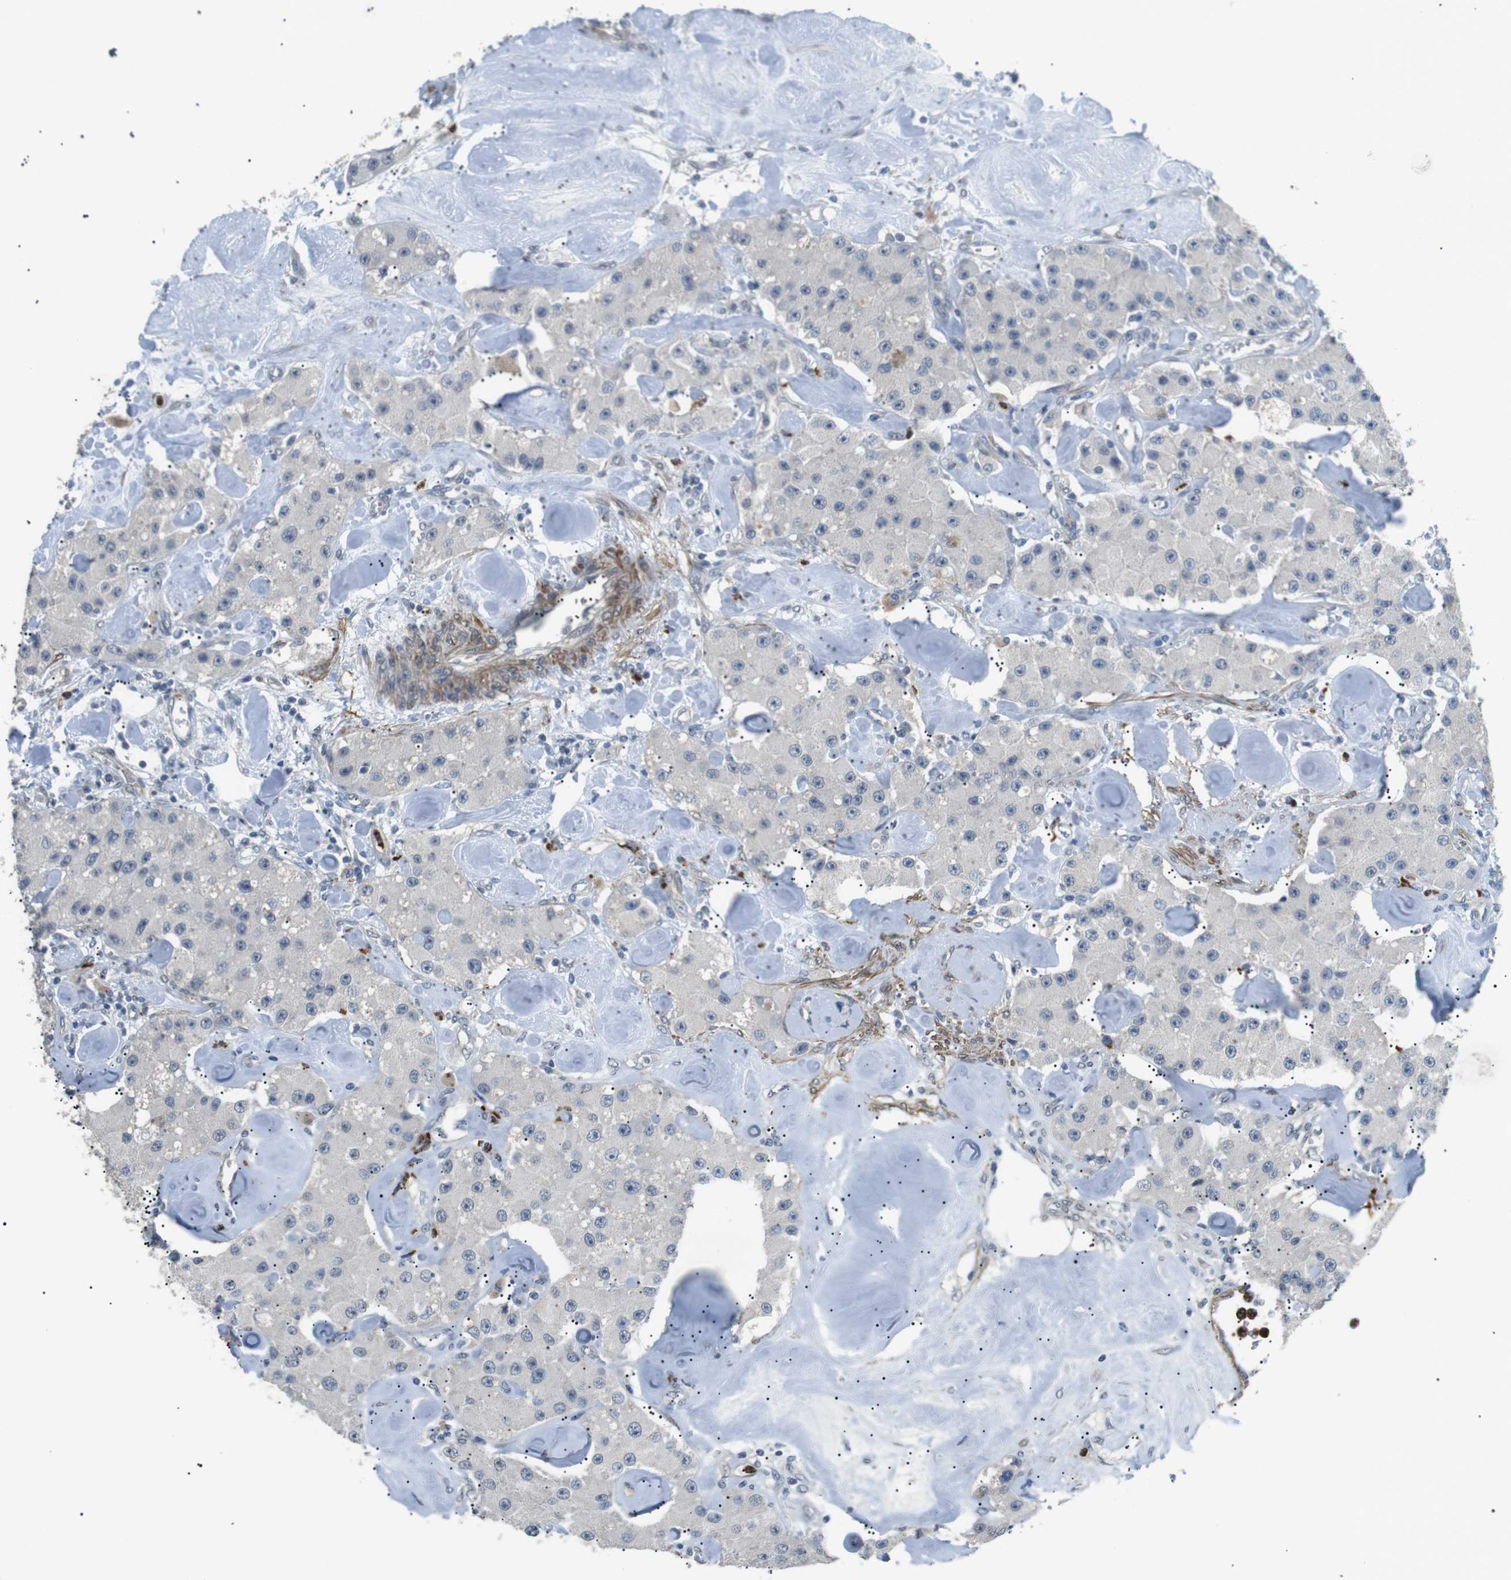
{"staining": {"intensity": "negative", "quantity": "none", "location": "none"}, "tissue": "carcinoid", "cell_type": "Tumor cells", "image_type": "cancer", "snomed": [{"axis": "morphology", "description": "Carcinoid, malignant, NOS"}, {"axis": "topography", "description": "Pancreas"}], "caption": "This photomicrograph is of carcinoid stained with immunohistochemistry (IHC) to label a protein in brown with the nuclei are counter-stained blue. There is no positivity in tumor cells. The staining is performed using DAB brown chromogen with nuclei counter-stained in using hematoxylin.", "gene": "GZMM", "patient": {"sex": "male", "age": 41}}